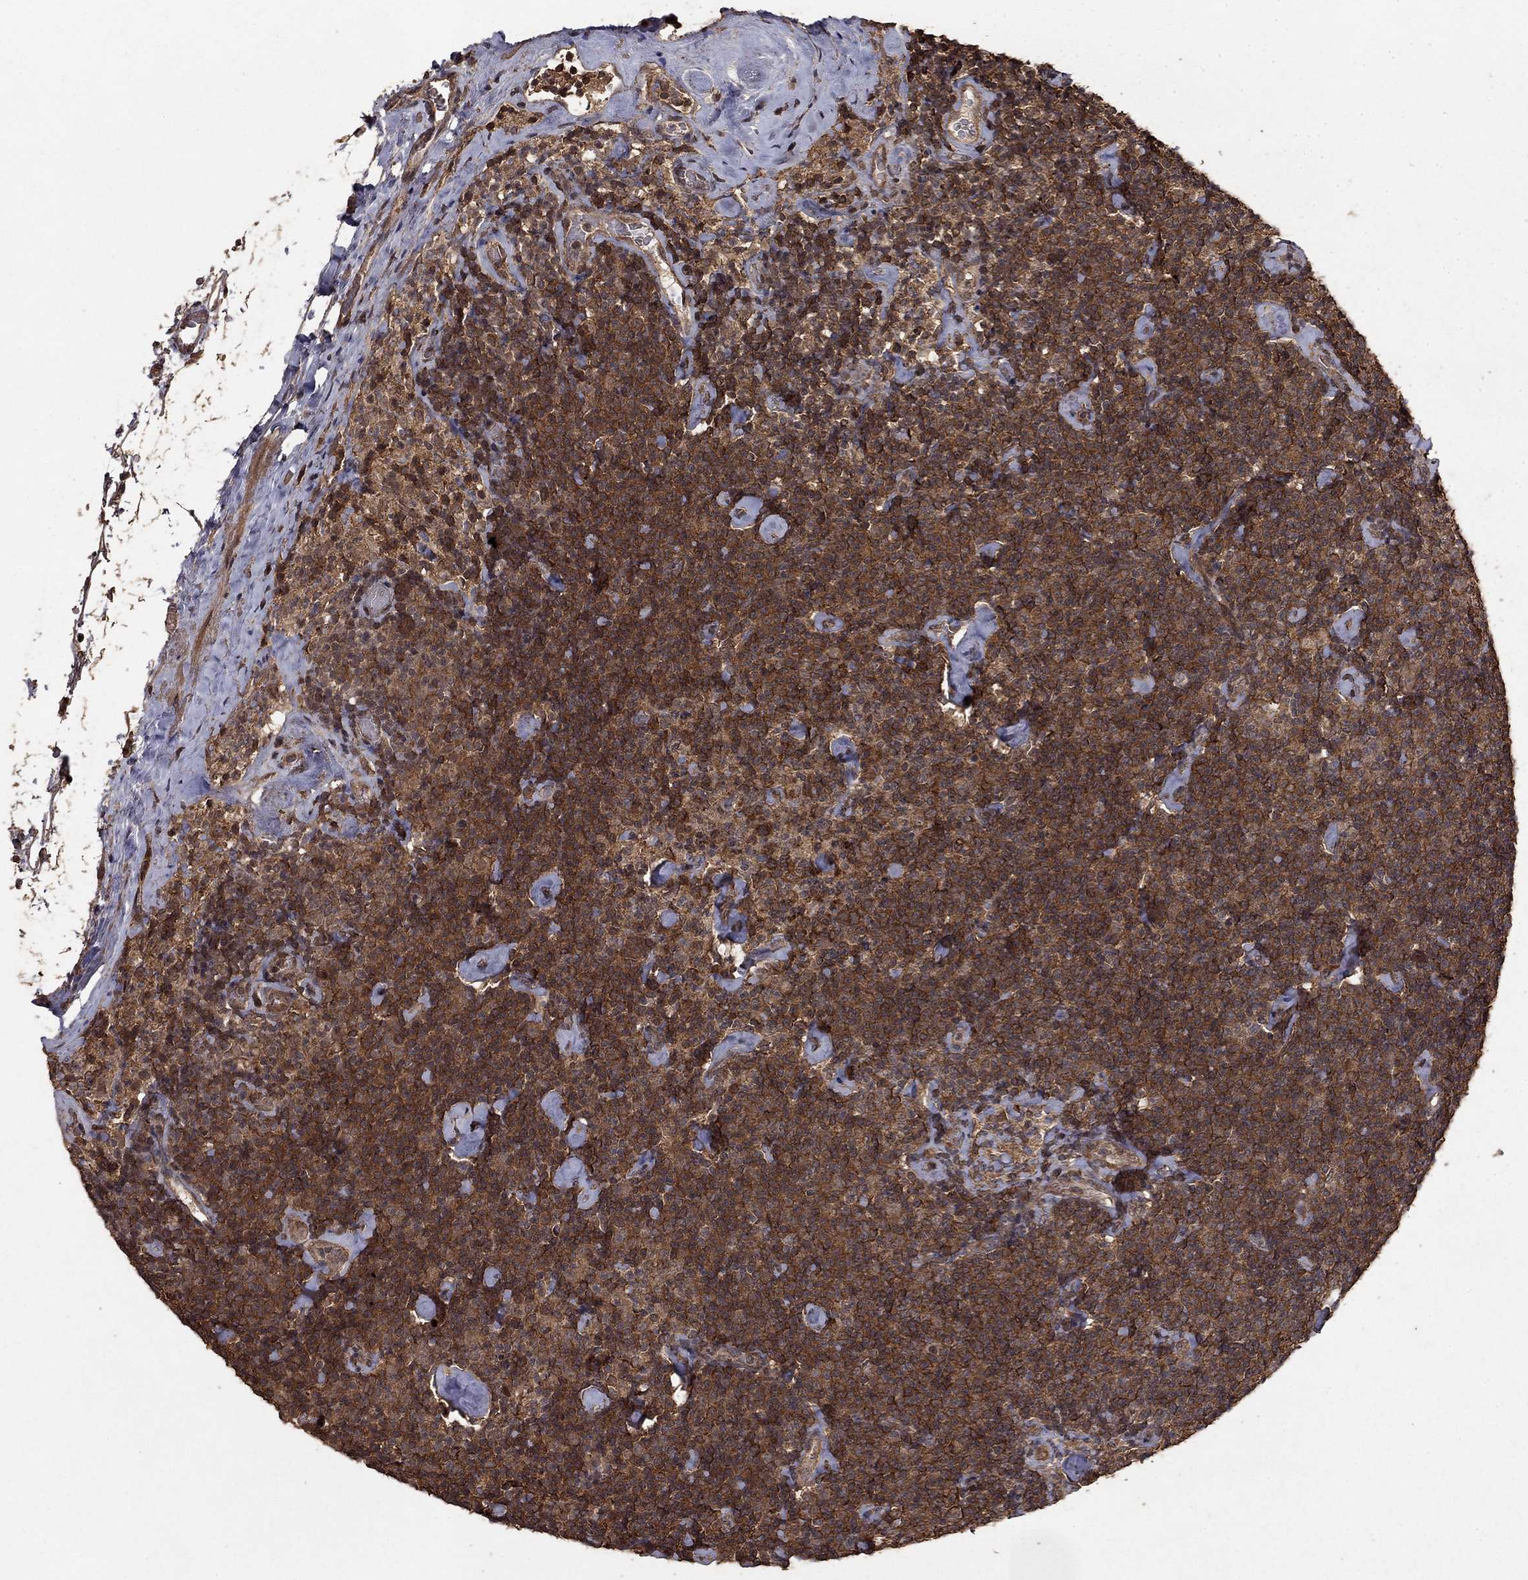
{"staining": {"intensity": "strong", "quantity": ">75%", "location": "cytoplasmic/membranous"}, "tissue": "lymphoma", "cell_type": "Tumor cells", "image_type": "cancer", "snomed": [{"axis": "morphology", "description": "Malignant lymphoma, non-Hodgkin's type, Low grade"}, {"axis": "topography", "description": "Lymph node"}], "caption": "Tumor cells show high levels of strong cytoplasmic/membranous expression in about >75% of cells in lymphoma.", "gene": "PRDM1", "patient": {"sex": "male", "age": 81}}